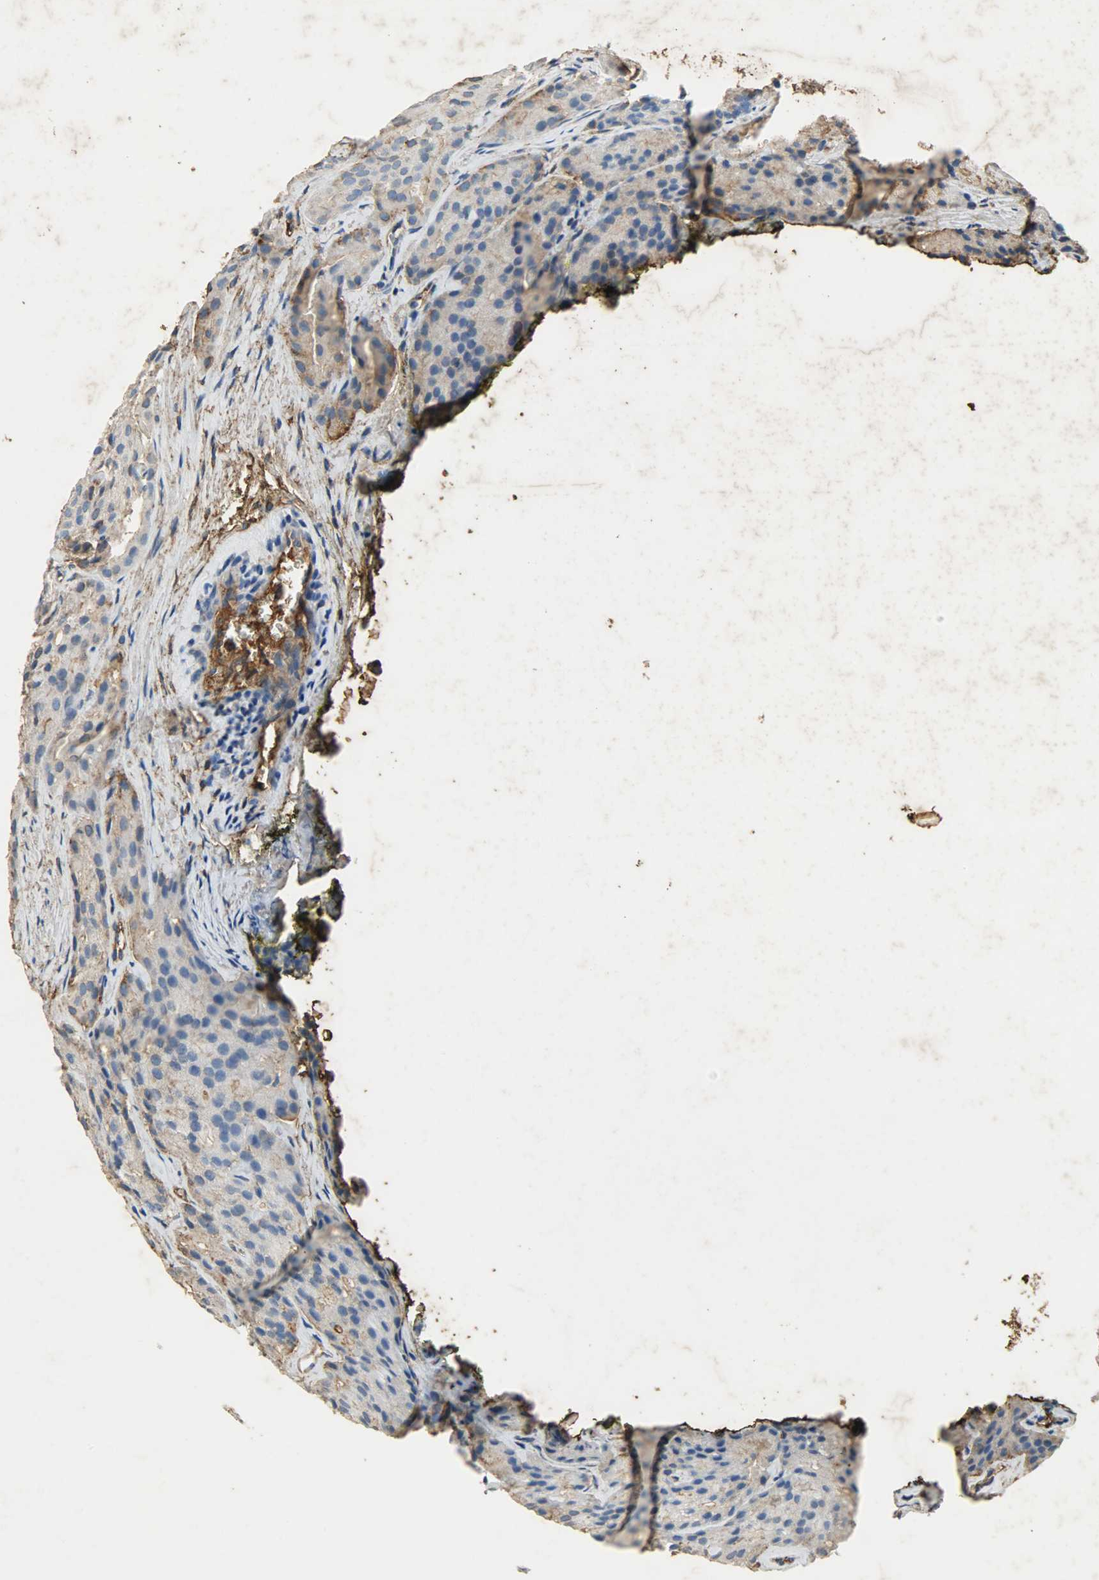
{"staining": {"intensity": "weak", "quantity": "<25%", "location": "cytoplasmic/membranous"}, "tissue": "prostate cancer", "cell_type": "Tumor cells", "image_type": "cancer", "snomed": [{"axis": "morphology", "description": "Adenocarcinoma, High grade"}, {"axis": "topography", "description": "Prostate"}], "caption": "Immunohistochemical staining of prostate cancer demonstrates no significant positivity in tumor cells.", "gene": "ANXA6", "patient": {"sex": "male", "age": 64}}